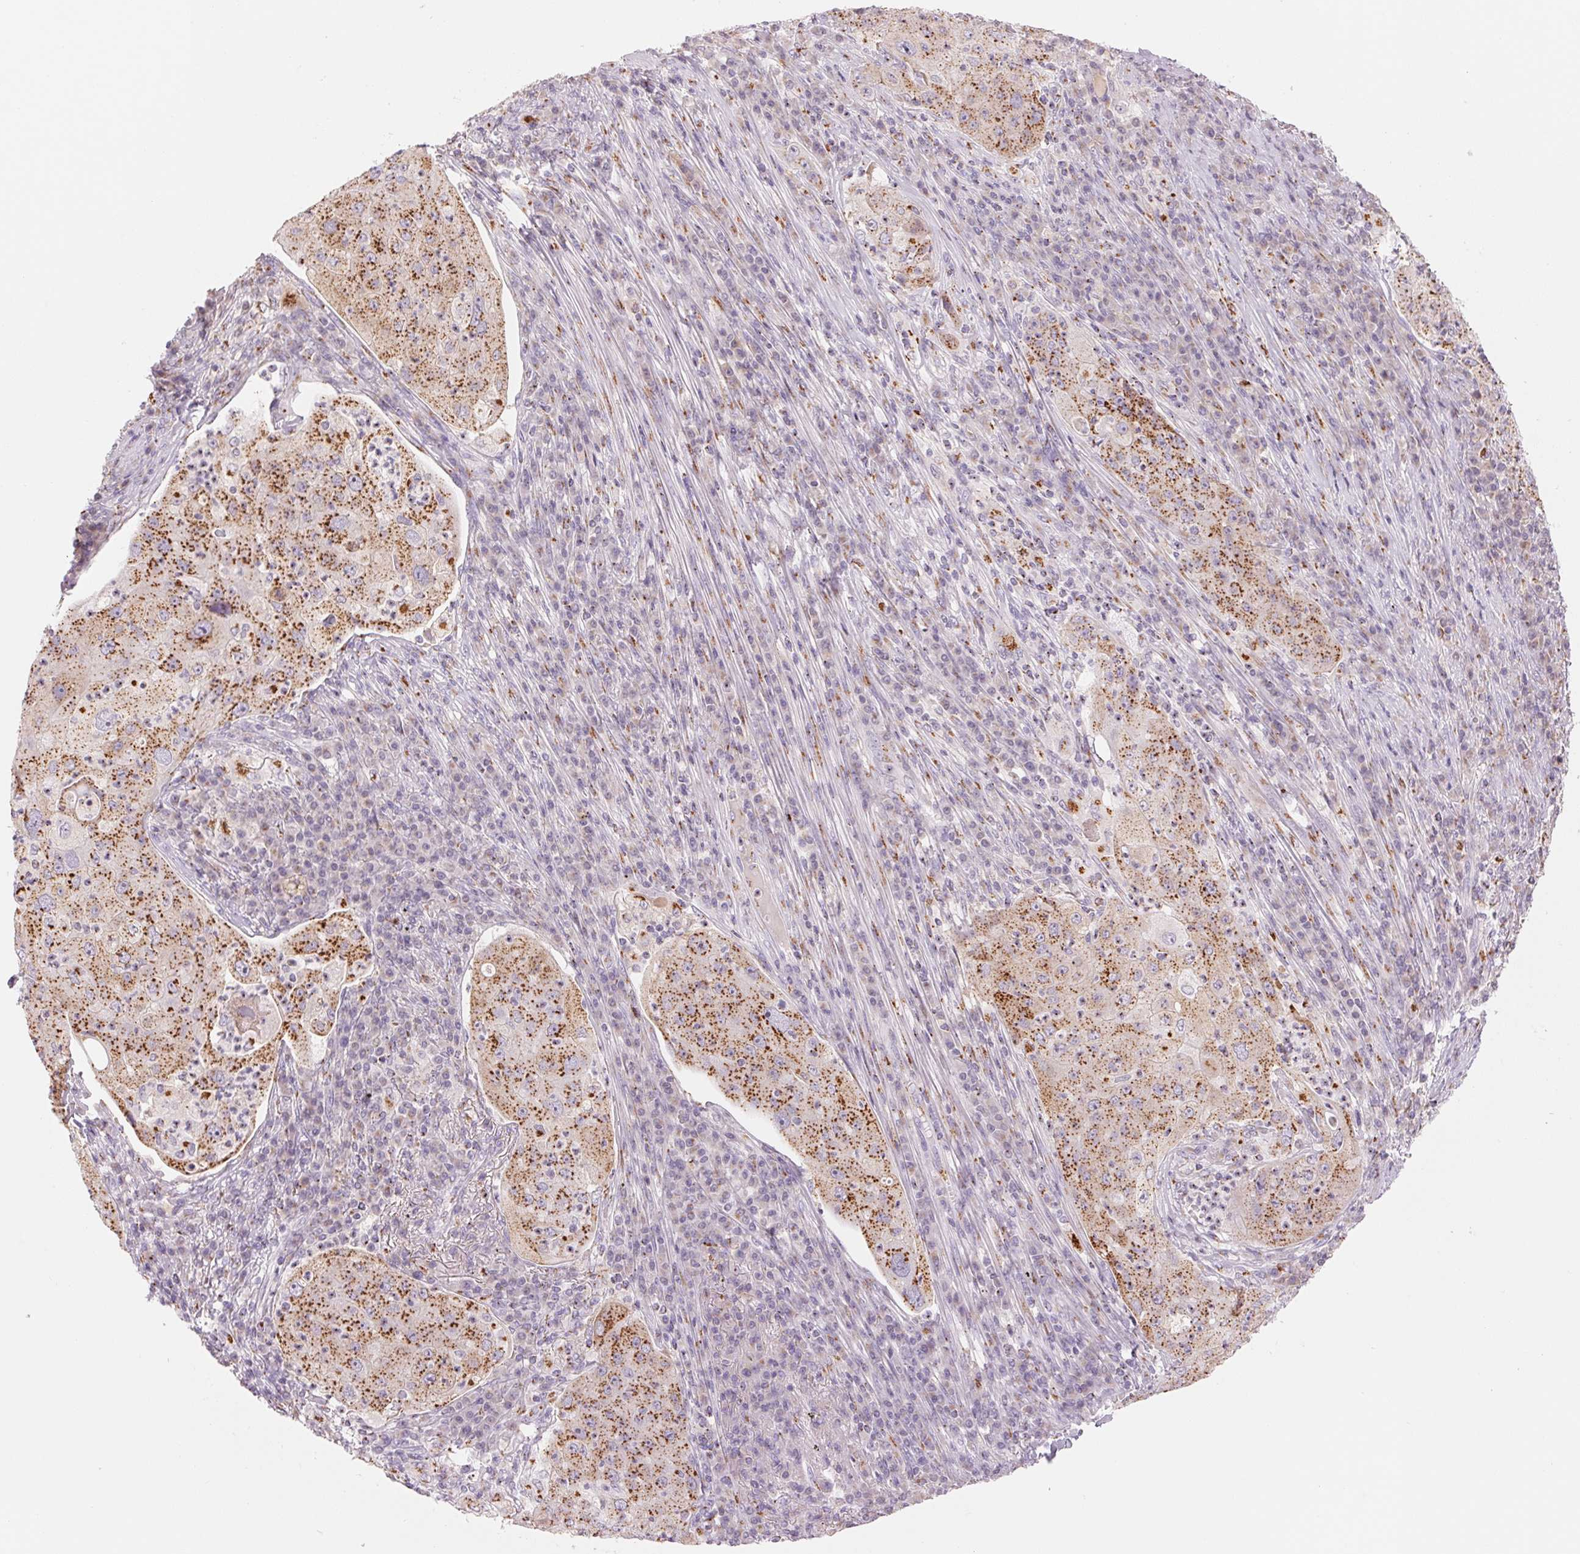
{"staining": {"intensity": "moderate", "quantity": ">75%", "location": "cytoplasmic/membranous"}, "tissue": "lung cancer", "cell_type": "Tumor cells", "image_type": "cancer", "snomed": [{"axis": "morphology", "description": "Squamous cell carcinoma, NOS"}, {"axis": "topography", "description": "Lung"}], "caption": "A photomicrograph of human squamous cell carcinoma (lung) stained for a protein demonstrates moderate cytoplasmic/membranous brown staining in tumor cells.", "gene": "GALNT7", "patient": {"sex": "female", "age": 59}}